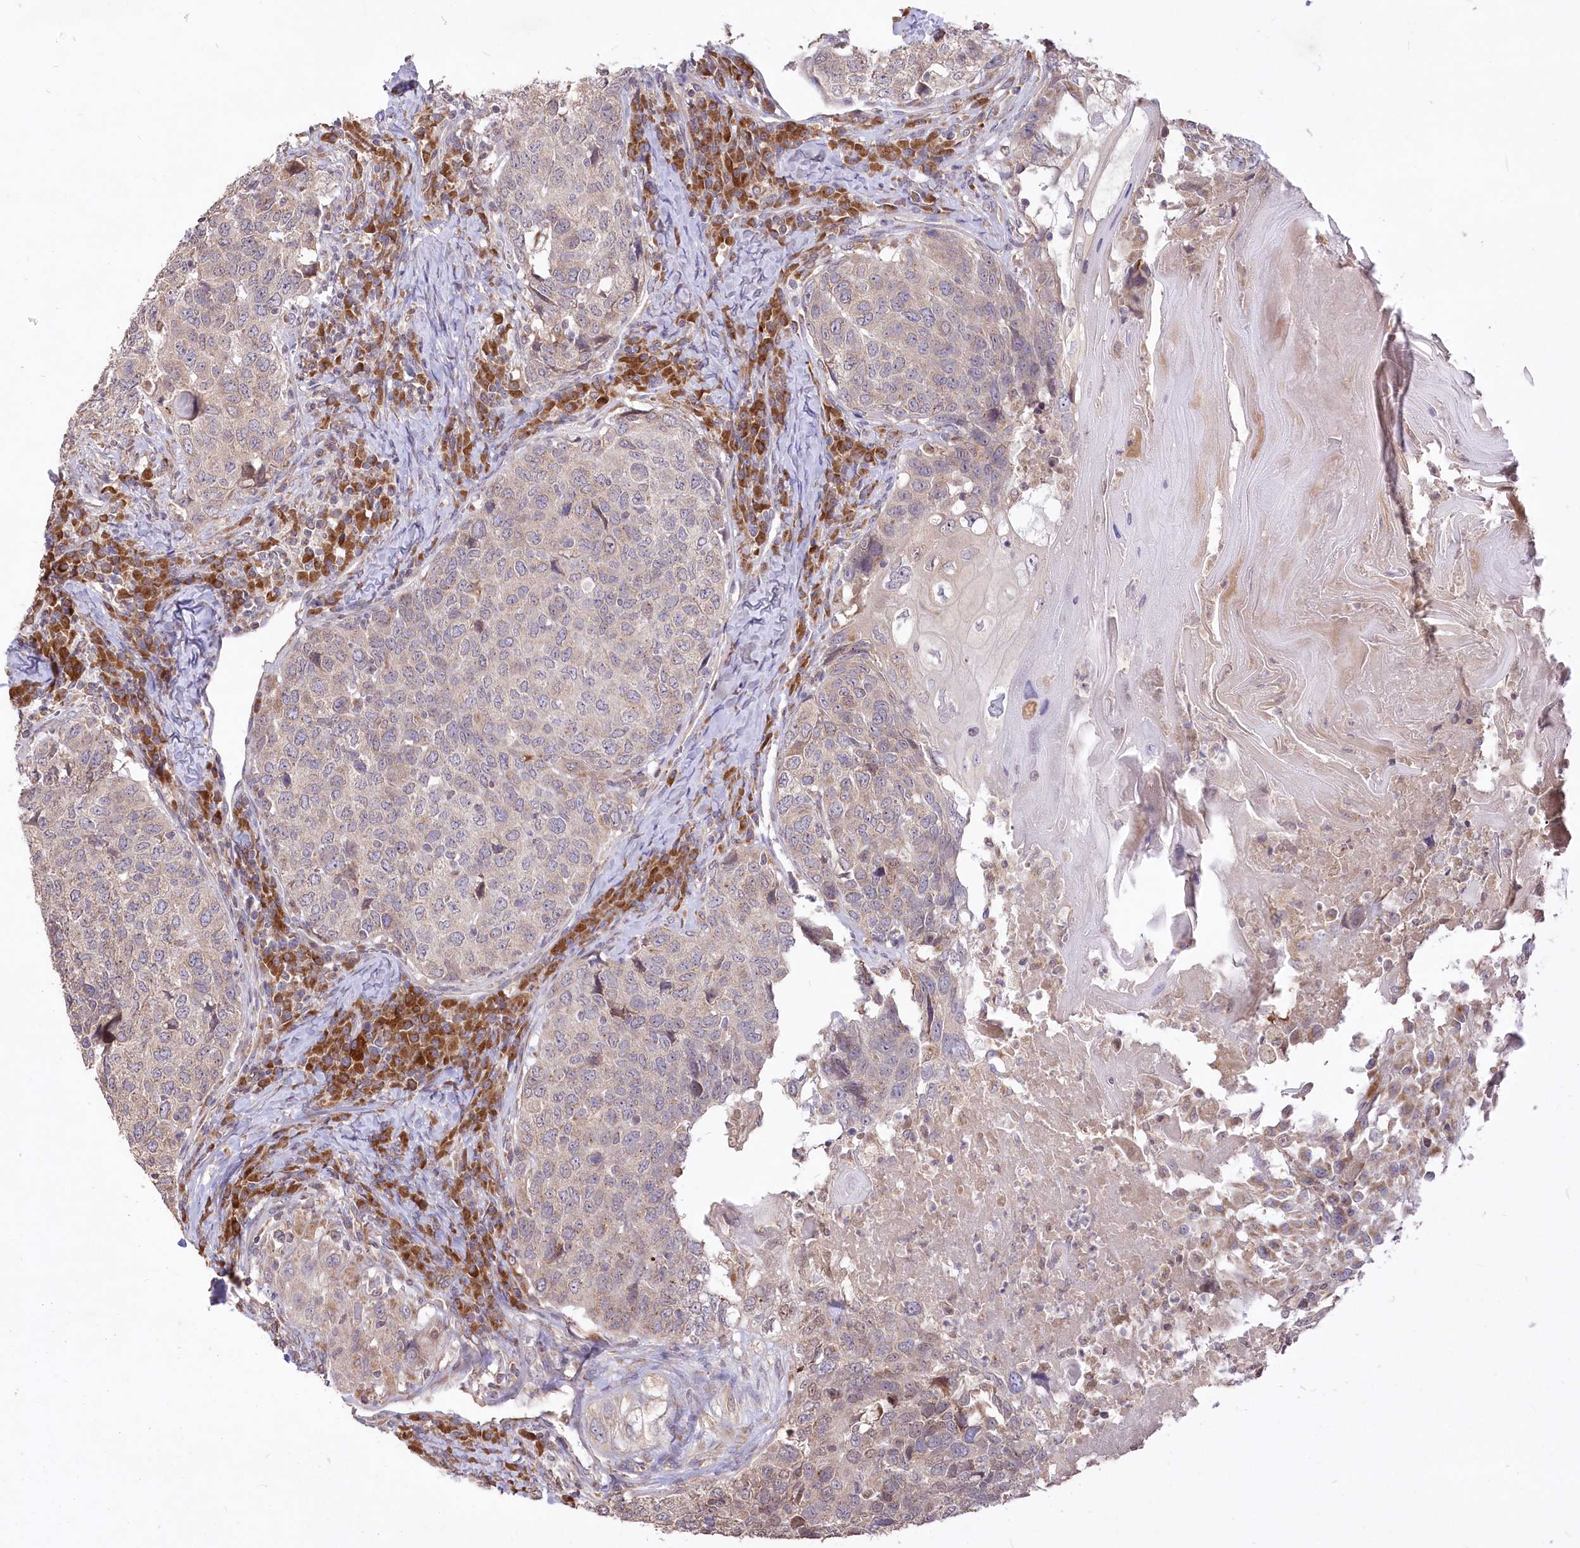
{"staining": {"intensity": "weak", "quantity": "<25%", "location": "cytoplasmic/membranous"}, "tissue": "head and neck cancer", "cell_type": "Tumor cells", "image_type": "cancer", "snomed": [{"axis": "morphology", "description": "Squamous cell carcinoma, NOS"}, {"axis": "topography", "description": "Head-Neck"}], "caption": "Immunohistochemistry (IHC) histopathology image of neoplastic tissue: human head and neck cancer stained with DAB (3,3'-diaminobenzidine) reveals no significant protein positivity in tumor cells. Nuclei are stained in blue.", "gene": "STT3B", "patient": {"sex": "male", "age": 66}}